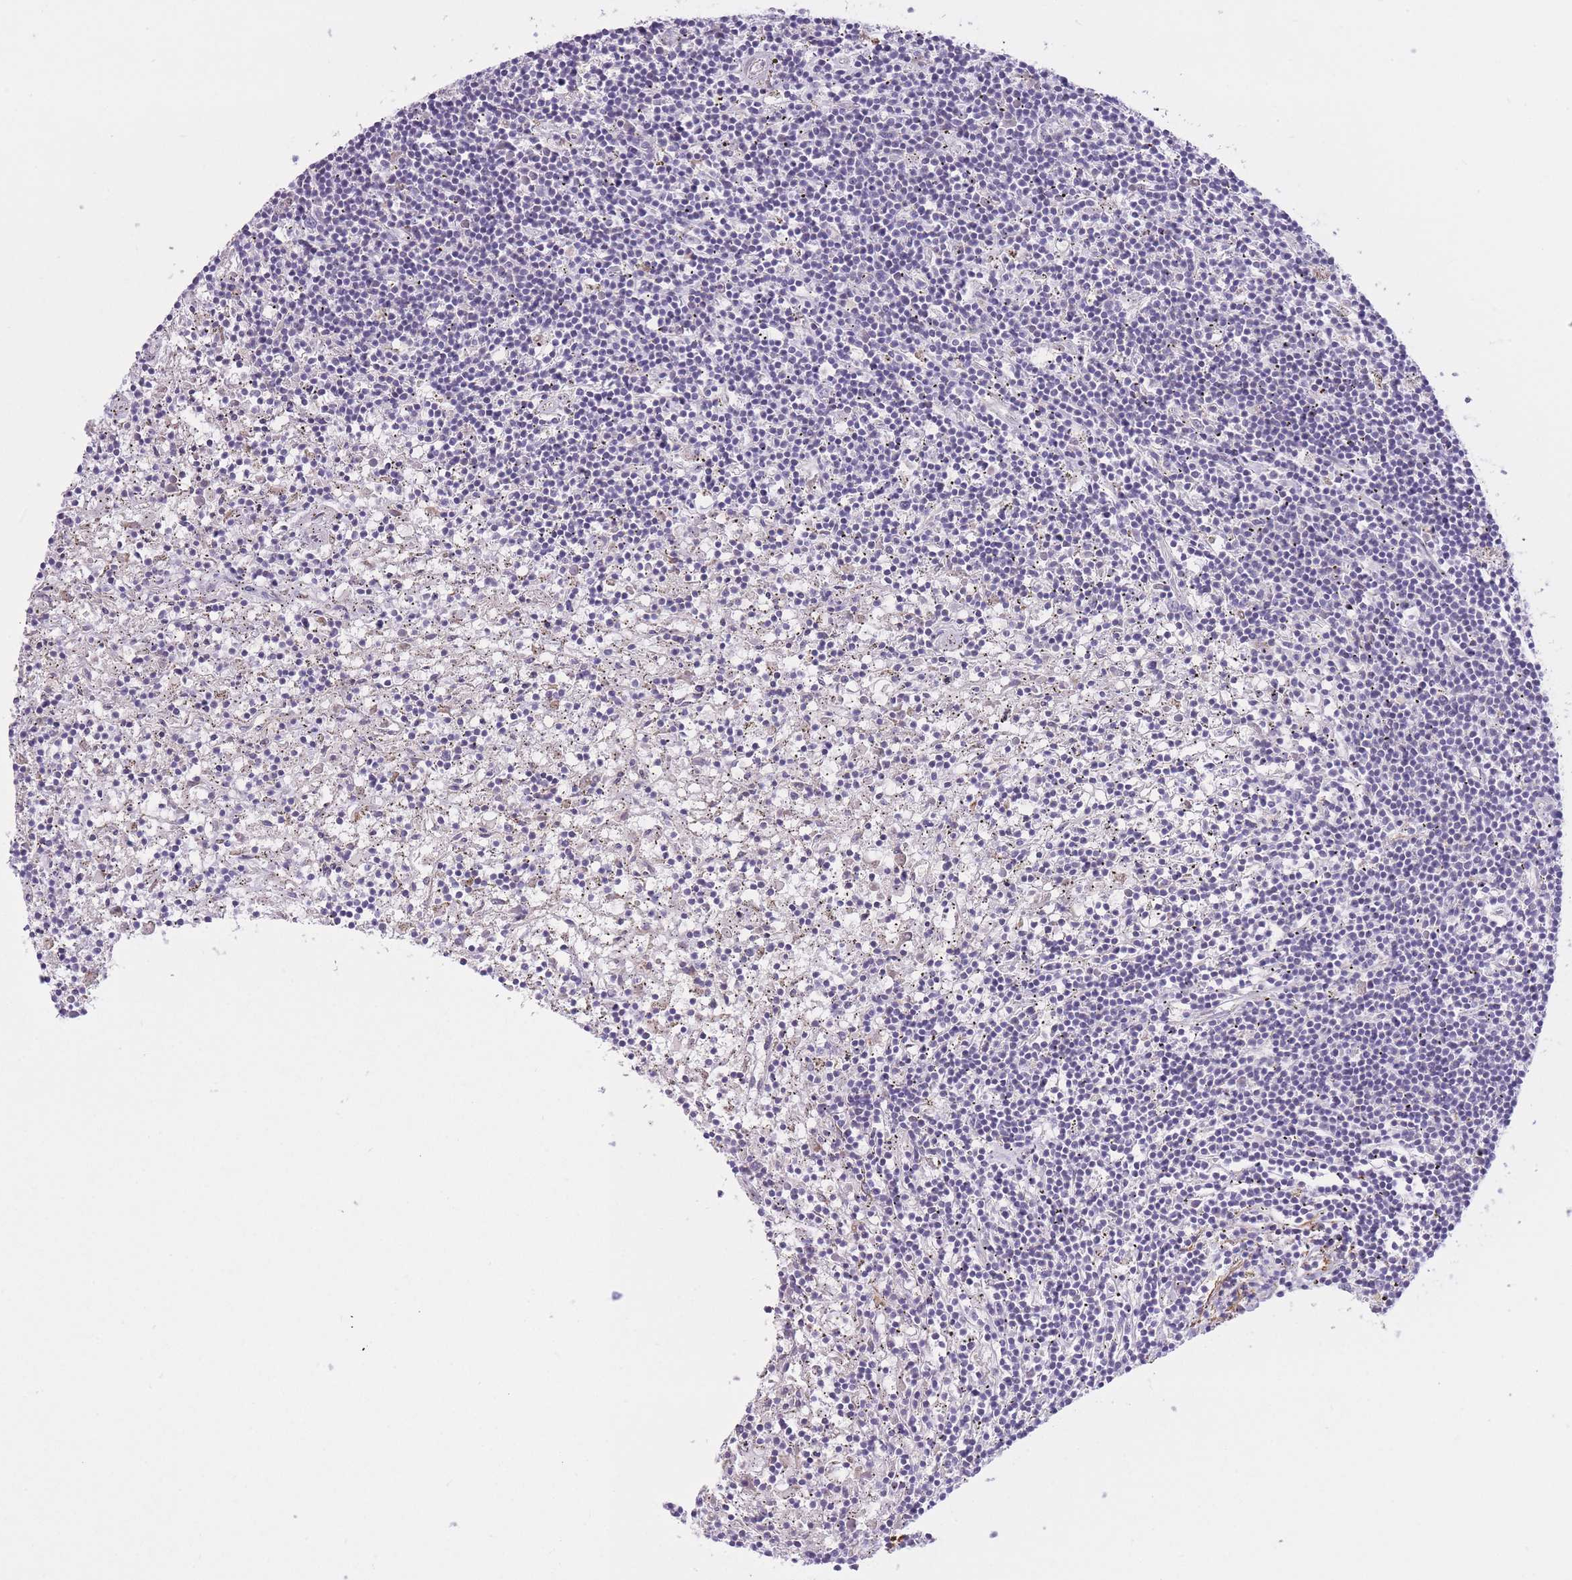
{"staining": {"intensity": "negative", "quantity": "none", "location": "none"}, "tissue": "lymphoma", "cell_type": "Tumor cells", "image_type": "cancer", "snomed": [{"axis": "morphology", "description": "Malignant lymphoma, non-Hodgkin's type, Low grade"}, {"axis": "topography", "description": "Spleen"}], "caption": "Histopathology image shows no protein staining in tumor cells of low-grade malignant lymphoma, non-Hodgkin's type tissue.", "gene": "REV1", "patient": {"sex": "male", "age": 76}}